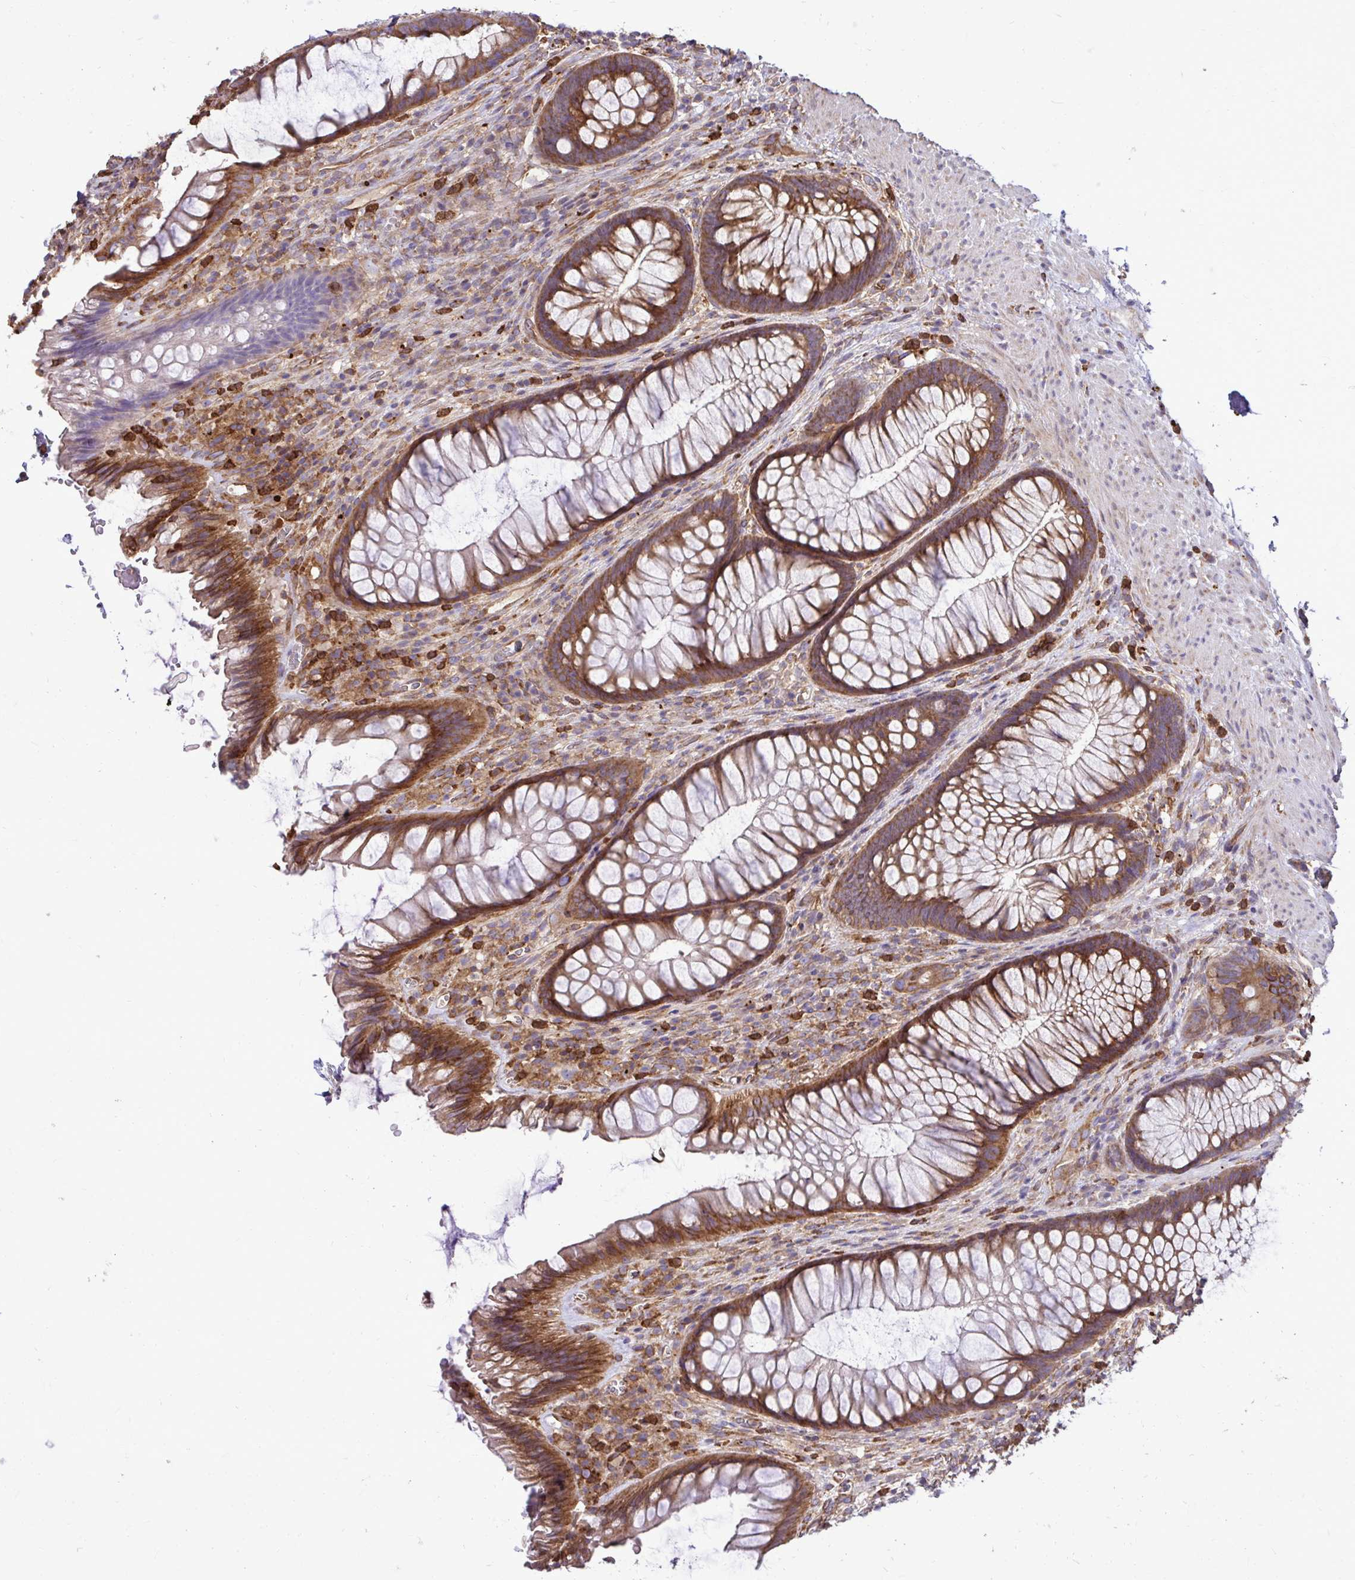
{"staining": {"intensity": "strong", "quantity": ">75%", "location": "cytoplasmic/membranous"}, "tissue": "rectum", "cell_type": "Glandular cells", "image_type": "normal", "snomed": [{"axis": "morphology", "description": "Normal tissue, NOS"}, {"axis": "topography", "description": "Rectum"}], "caption": "Protein staining displays strong cytoplasmic/membranous staining in approximately >75% of glandular cells in benign rectum.", "gene": "FMR1", "patient": {"sex": "male", "age": 53}}